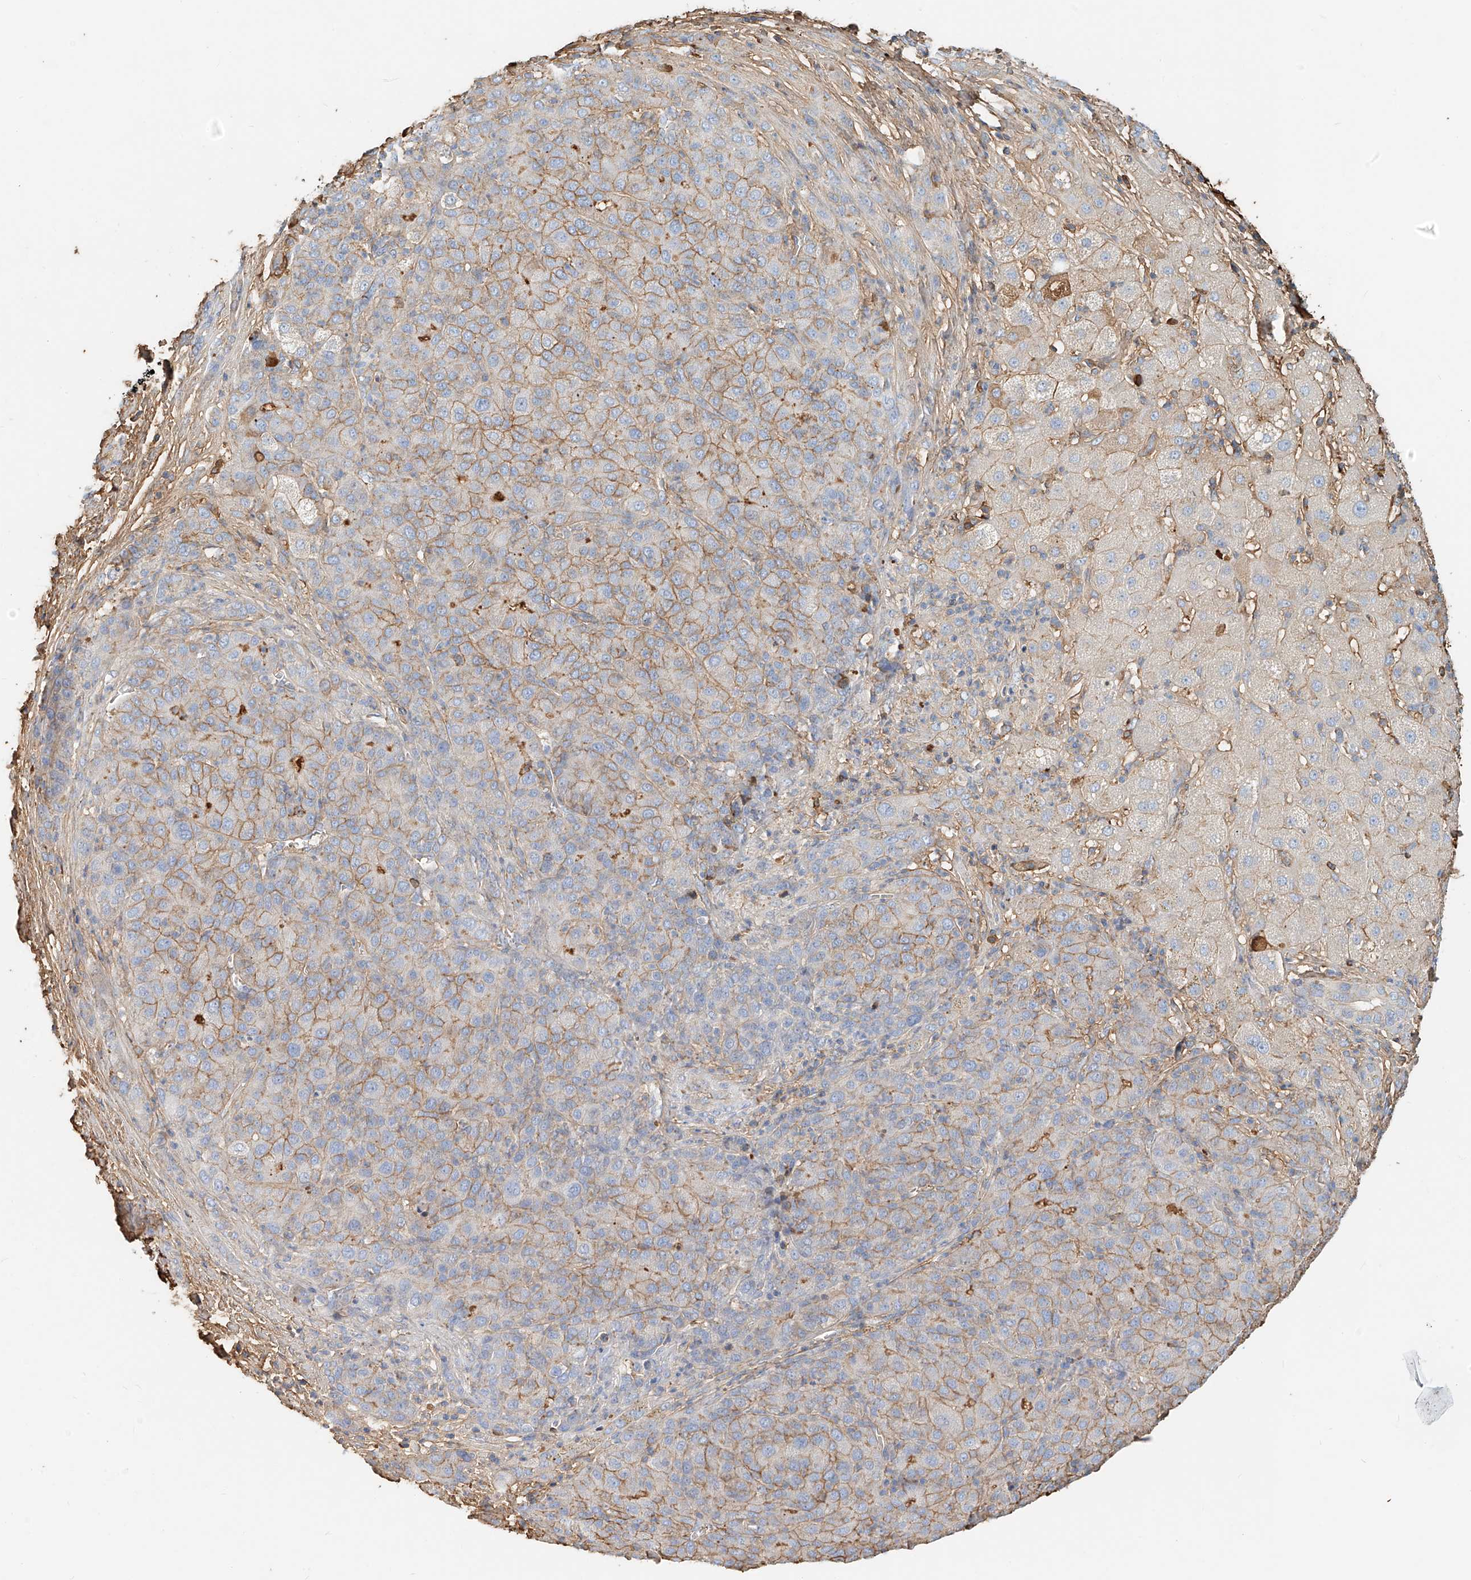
{"staining": {"intensity": "moderate", "quantity": "25%-75%", "location": "cytoplasmic/membranous"}, "tissue": "liver cancer", "cell_type": "Tumor cells", "image_type": "cancer", "snomed": [{"axis": "morphology", "description": "Carcinoma, Hepatocellular, NOS"}, {"axis": "topography", "description": "Liver"}], "caption": "Immunohistochemistry (DAB (3,3'-diaminobenzidine)) staining of liver cancer (hepatocellular carcinoma) exhibits moderate cytoplasmic/membranous protein expression in about 25%-75% of tumor cells.", "gene": "ZFP30", "patient": {"sex": "male", "age": 65}}